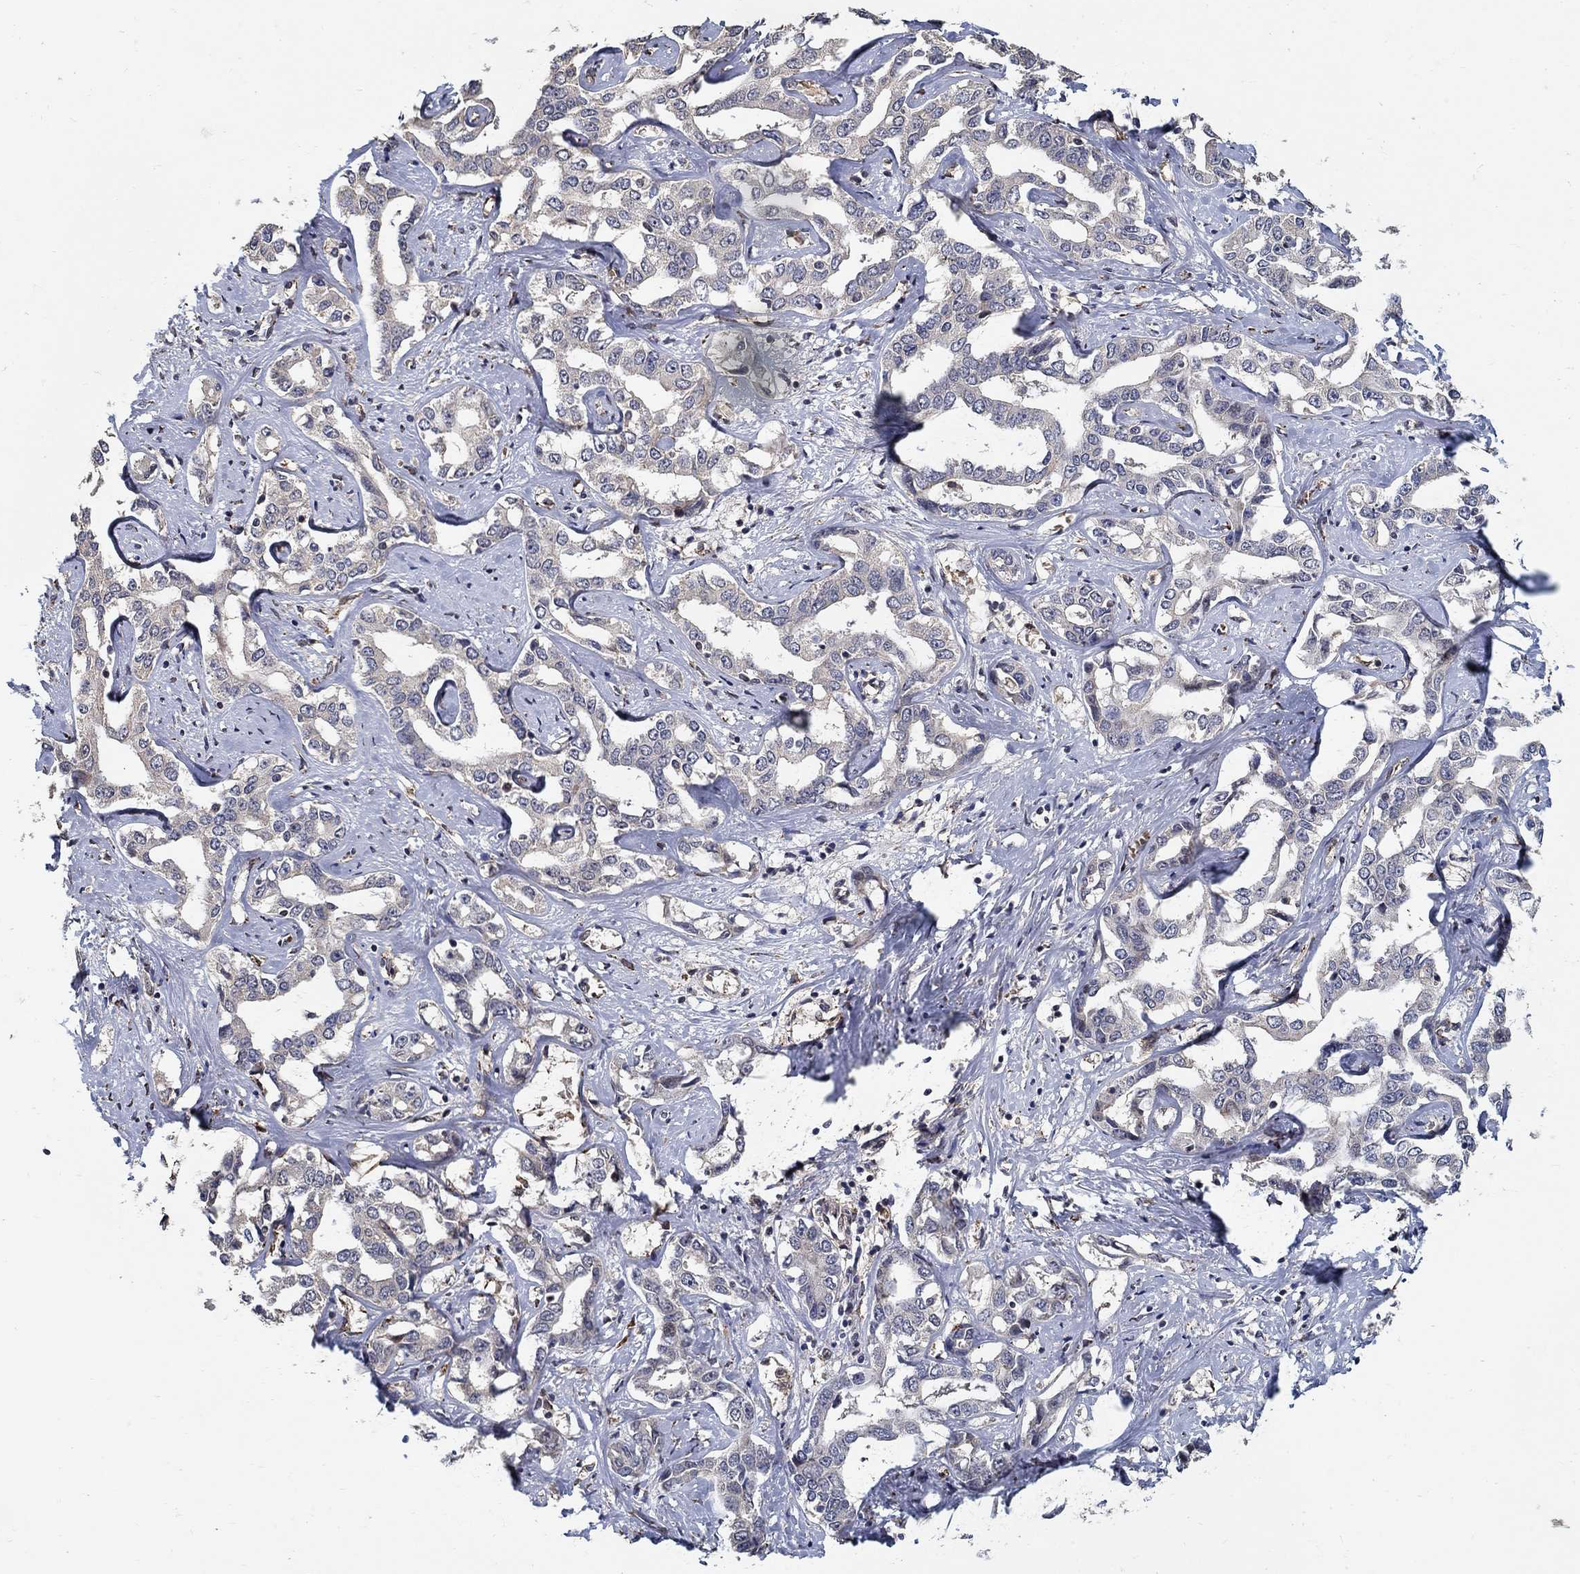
{"staining": {"intensity": "negative", "quantity": "none", "location": "none"}, "tissue": "liver cancer", "cell_type": "Tumor cells", "image_type": "cancer", "snomed": [{"axis": "morphology", "description": "Cholangiocarcinoma"}, {"axis": "topography", "description": "Liver"}], "caption": "Photomicrograph shows no significant protein positivity in tumor cells of liver cancer. (DAB IHC, high magnification).", "gene": "ZNF594", "patient": {"sex": "male", "age": 59}}